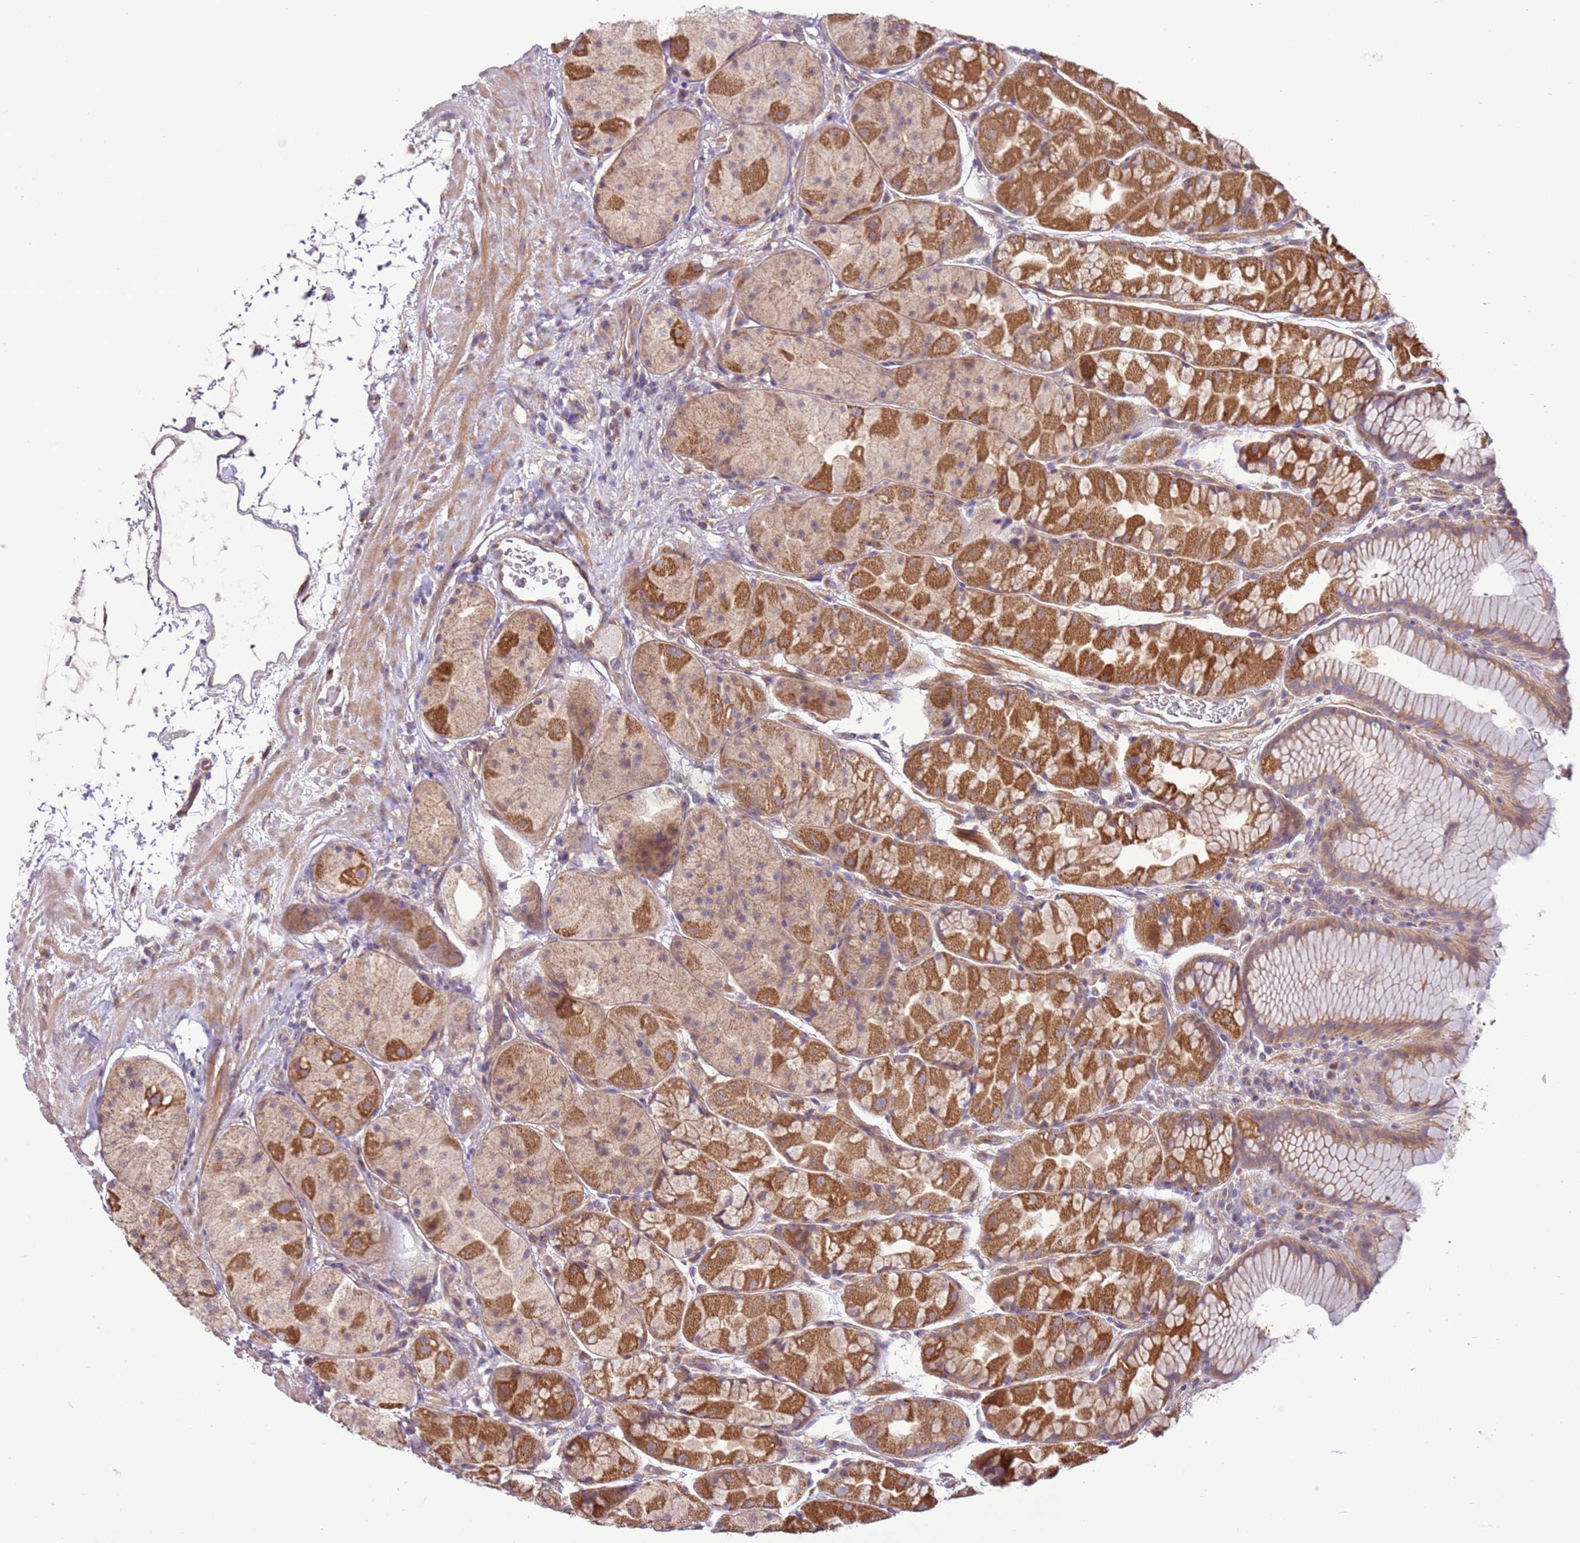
{"staining": {"intensity": "moderate", "quantity": ">75%", "location": "cytoplasmic/membranous"}, "tissue": "stomach", "cell_type": "Glandular cells", "image_type": "normal", "snomed": [{"axis": "morphology", "description": "Normal tissue, NOS"}, {"axis": "topography", "description": "Stomach"}], "caption": "DAB immunohistochemical staining of benign human stomach shows moderate cytoplasmic/membranous protein positivity in about >75% of glandular cells. (DAB (3,3'-diaminobenzidine) = brown stain, brightfield microscopy at high magnification).", "gene": "SCARA3", "patient": {"sex": "male", "age": 57}}